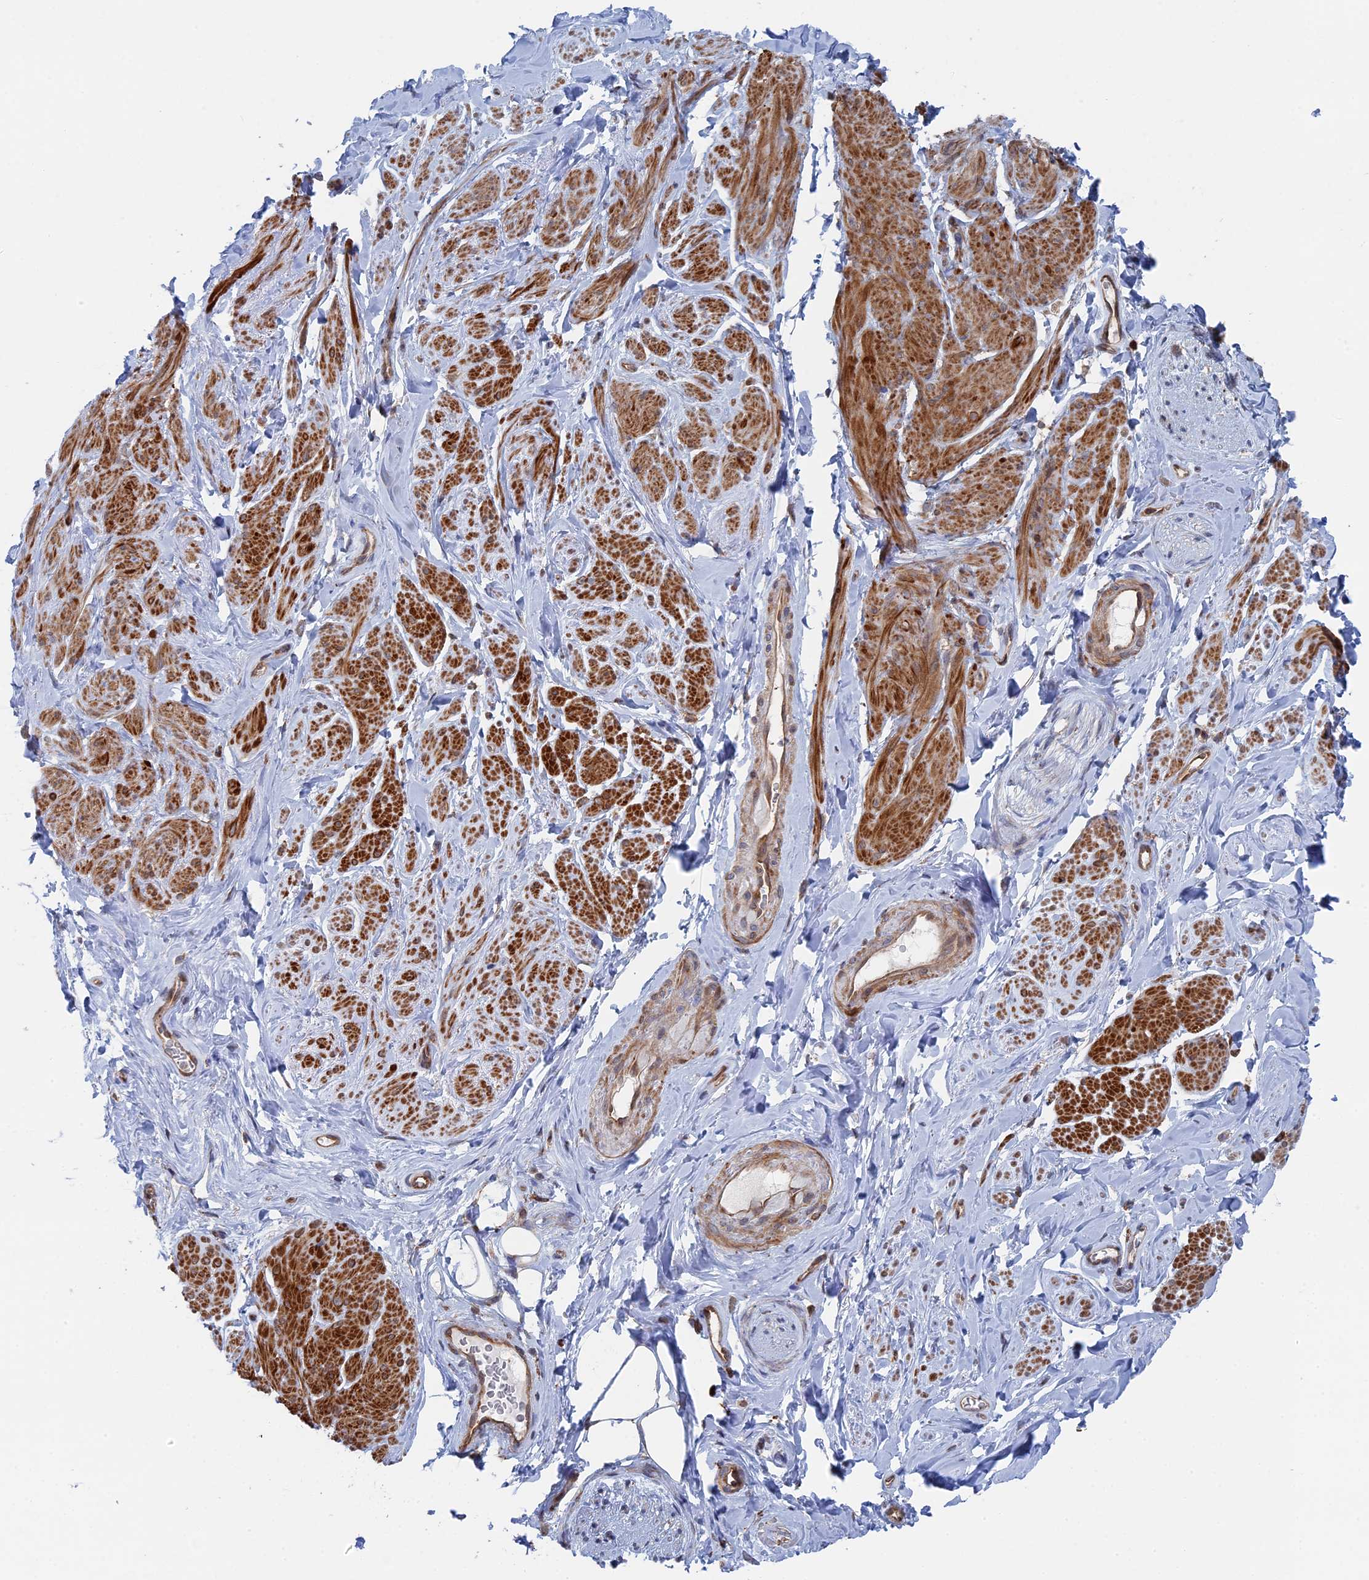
{"staining": {"intensity": "strong", "quantity": "25%-75%", "location": "cytoplasmic/membranous"}, "tissue": "smooth muscle", "cell_type": "Smooth muscle cells", "image_type": "normal", "snomed": [{"axis": "morphology", "description": "Normal tissue, NOS"}, {"axis": "topography", "description": "Smooth muscle"}, {"axis": "topography", "description": "Peripheral nerve tissue"}], "caption": "A brown stain highlights strong cytoplasmic/membranous positivity of a protein in smooth muscle cells of normal smooth muscle. (DAB (3,3'-diaminobenzidine) = brown stain, brightfield microscopy at high magnification).", "gene": "BPIFB6", "patient": {"sex": "male", "age": 69}}